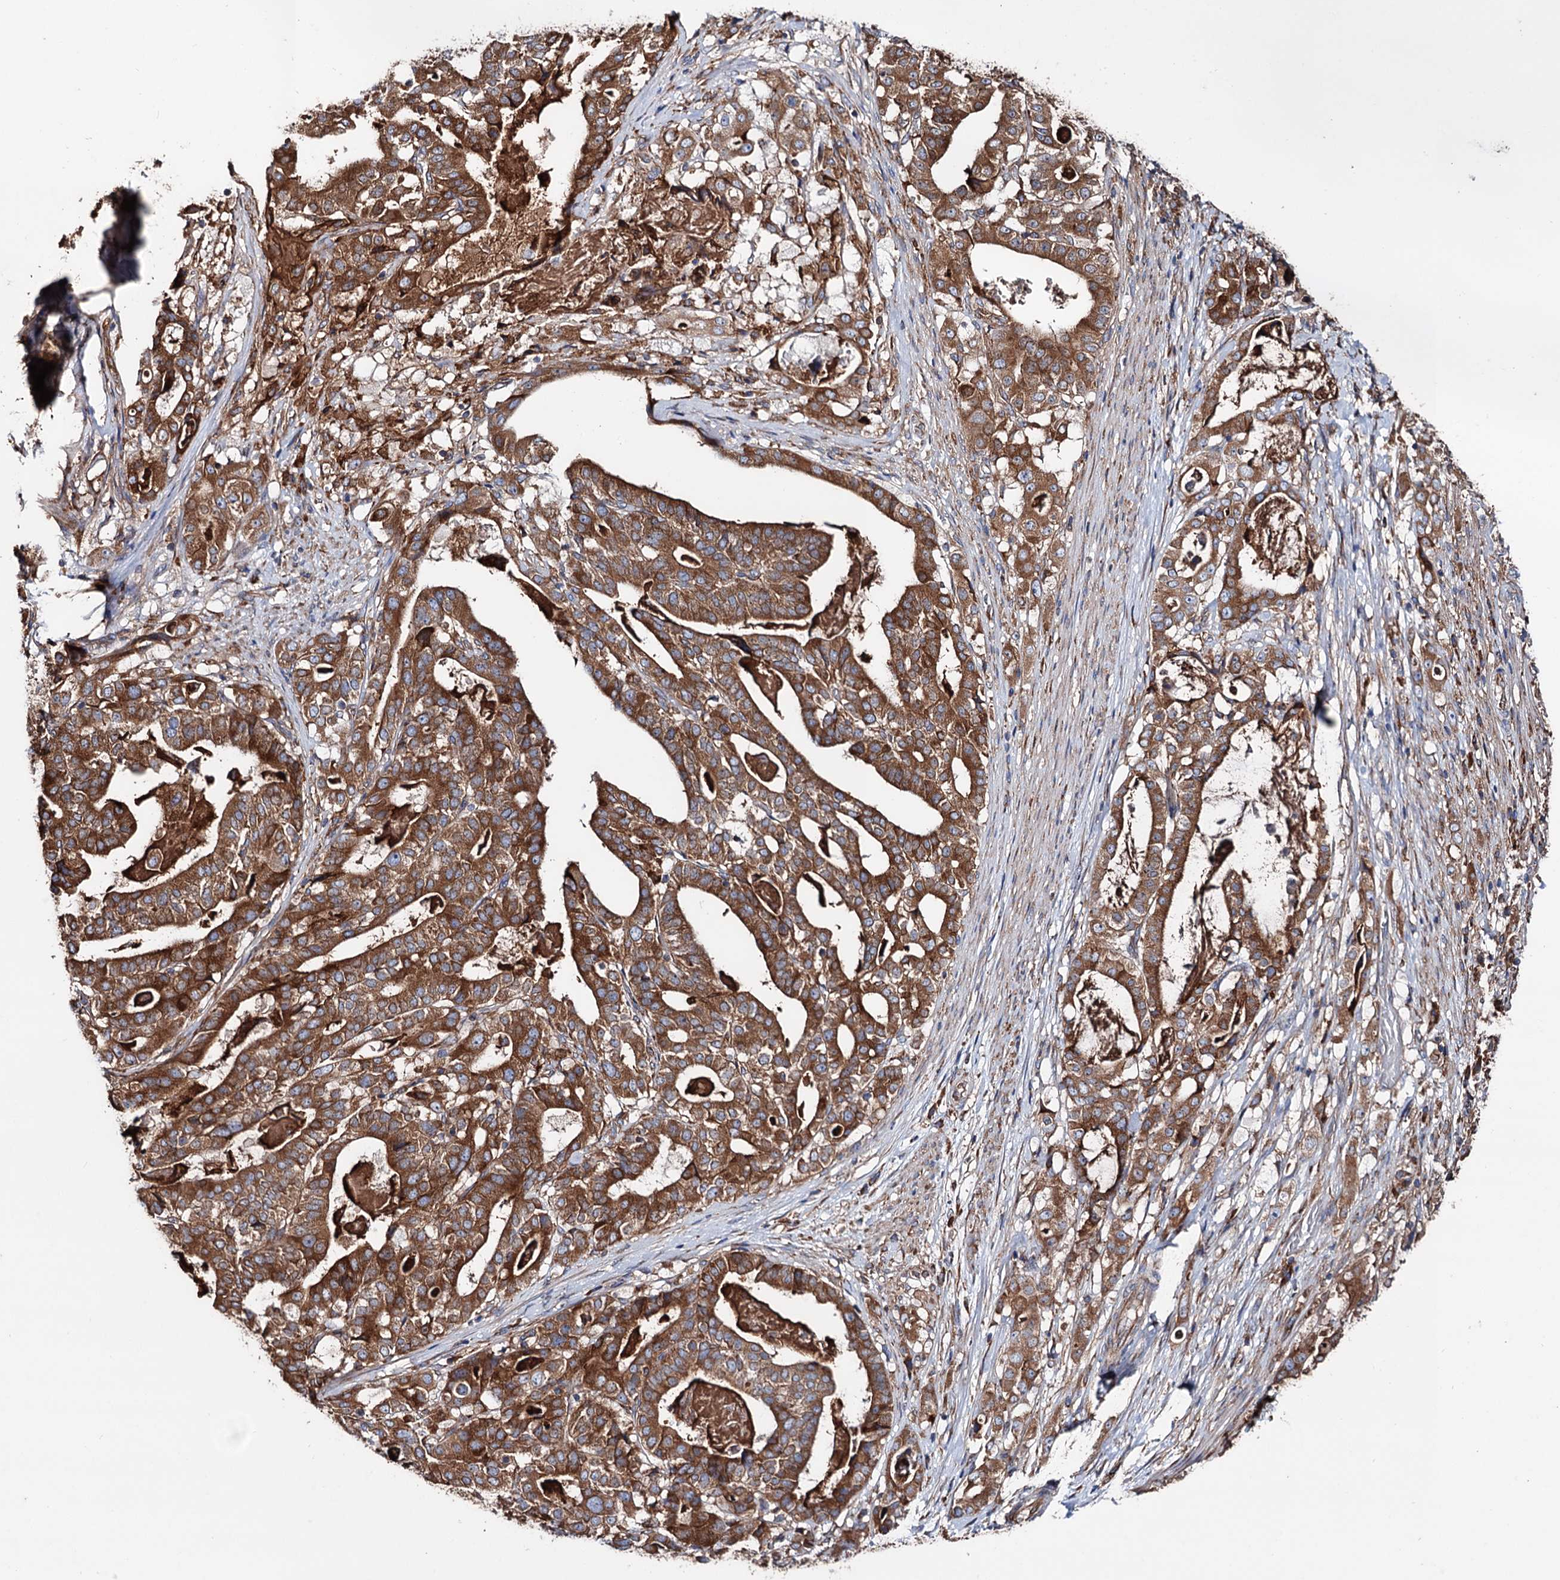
{"staining": {"intensity": "strong", "quantity": ">75%", "location": "cytoplasmic/membranous"}, "tissue": "stomach cancer", "cell_type": "Tumor cells", "image_type": "cancer", "snomed": [{"axis": "morphology", "description": "Adenocarcinoma, NOS"}, {"axis": "topography", "description": "Stomach"}], "caption": "Human stomach cancer stained for a protein (brown) reveals strong cytoplasmic/membranous positive positivity in about >75% of tumor cells.", "gene": "ERP29", "patient": {"sex": "male", "age": 48}}